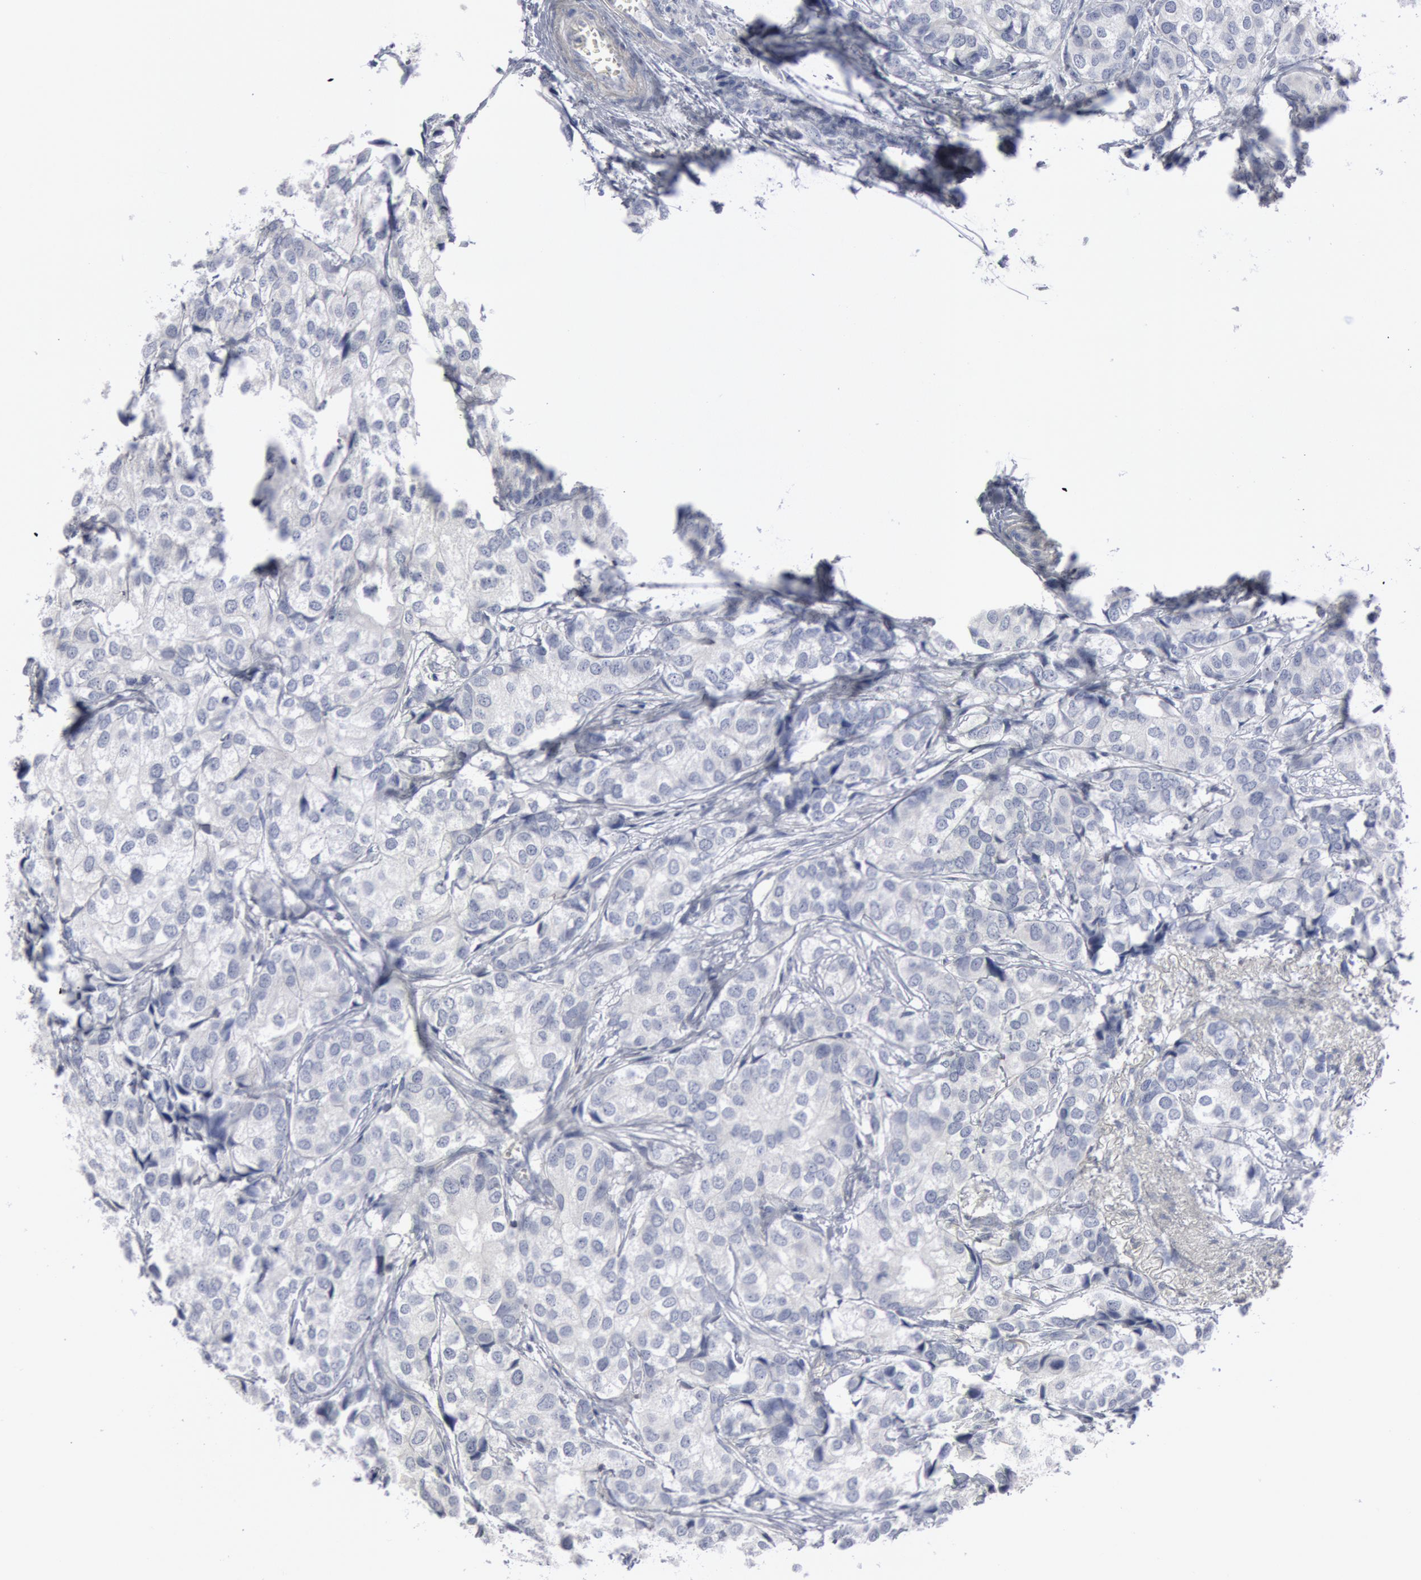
{"staining": {"intensity": "negative", "quantity": "none", "location": "none"}, "tissue": "breast cancer", "cell_type": "Tumor cells", "image_type": "cancer", "snomed": [{"axis": "morphology", "description": "Duct carcinoma"}, {"axis": "topography", "description": "Breast"}], "caption": "Tumor cells show no significant staining in invasive ductal carcinoma (breast). (Stains: DAB (3,3'-diaminobenzidine) IHC with hematoxylin counter stain, Microscopy: brightfield microscopy at high magnification).", "gene": "DMC1", "patient": {"sex": "female", "age": 68}}